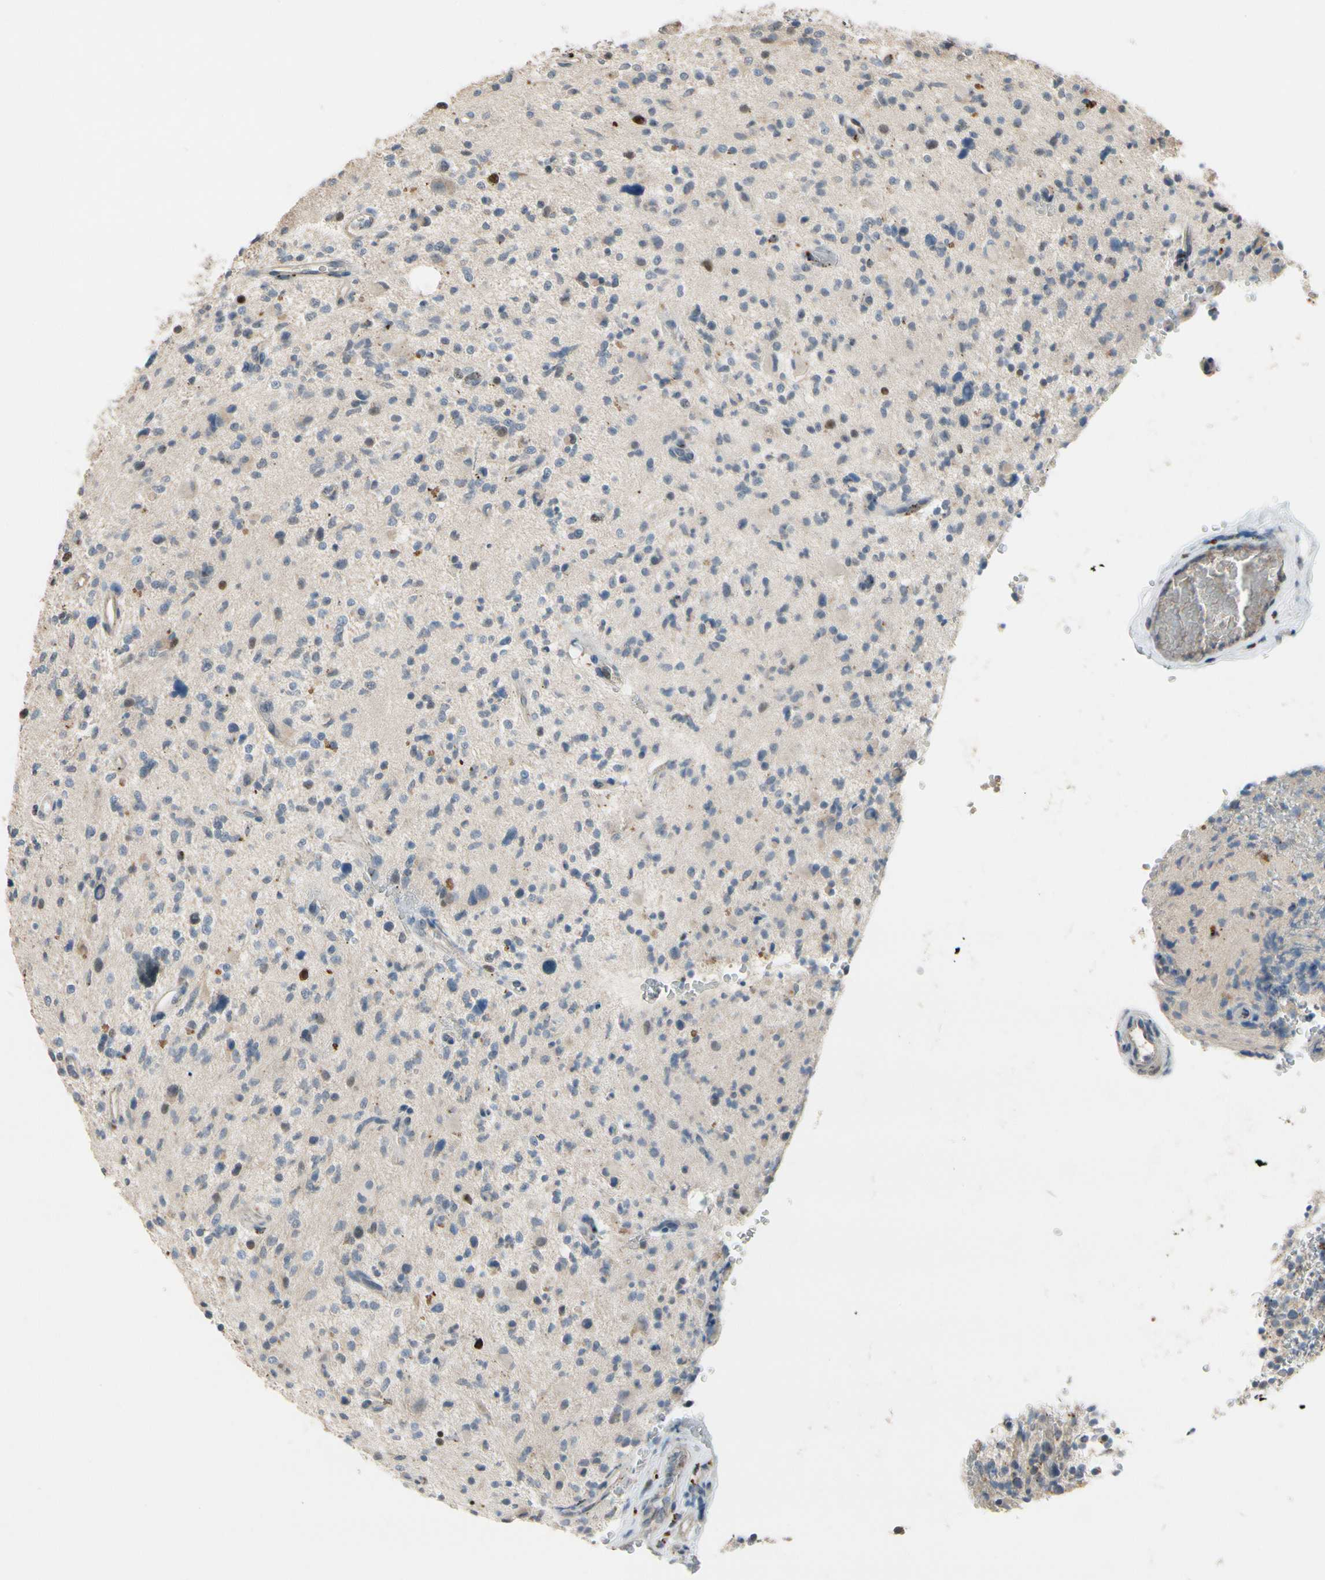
{"staining": {"intensity": "moderate", "quantity": "<25%", "location": "nuclear"}, "tissue": "glioma", "cell_type": "Tumor cells", "image_type": "cancer", "snomed": [{"axis": "morphology", "description": "Glioma, malignant, High grade"}, {"axis": "topography", "description": "Brain"}], "caption": "A photomicrograph showing moderate nuclear positivity in about <25% of tumor cells in malignant glioma (high-grade), as visualized by brown immunohistochemical staining.", "gene": "ZKSCAN4", "patient": {"sex": "male", "age": 48}}